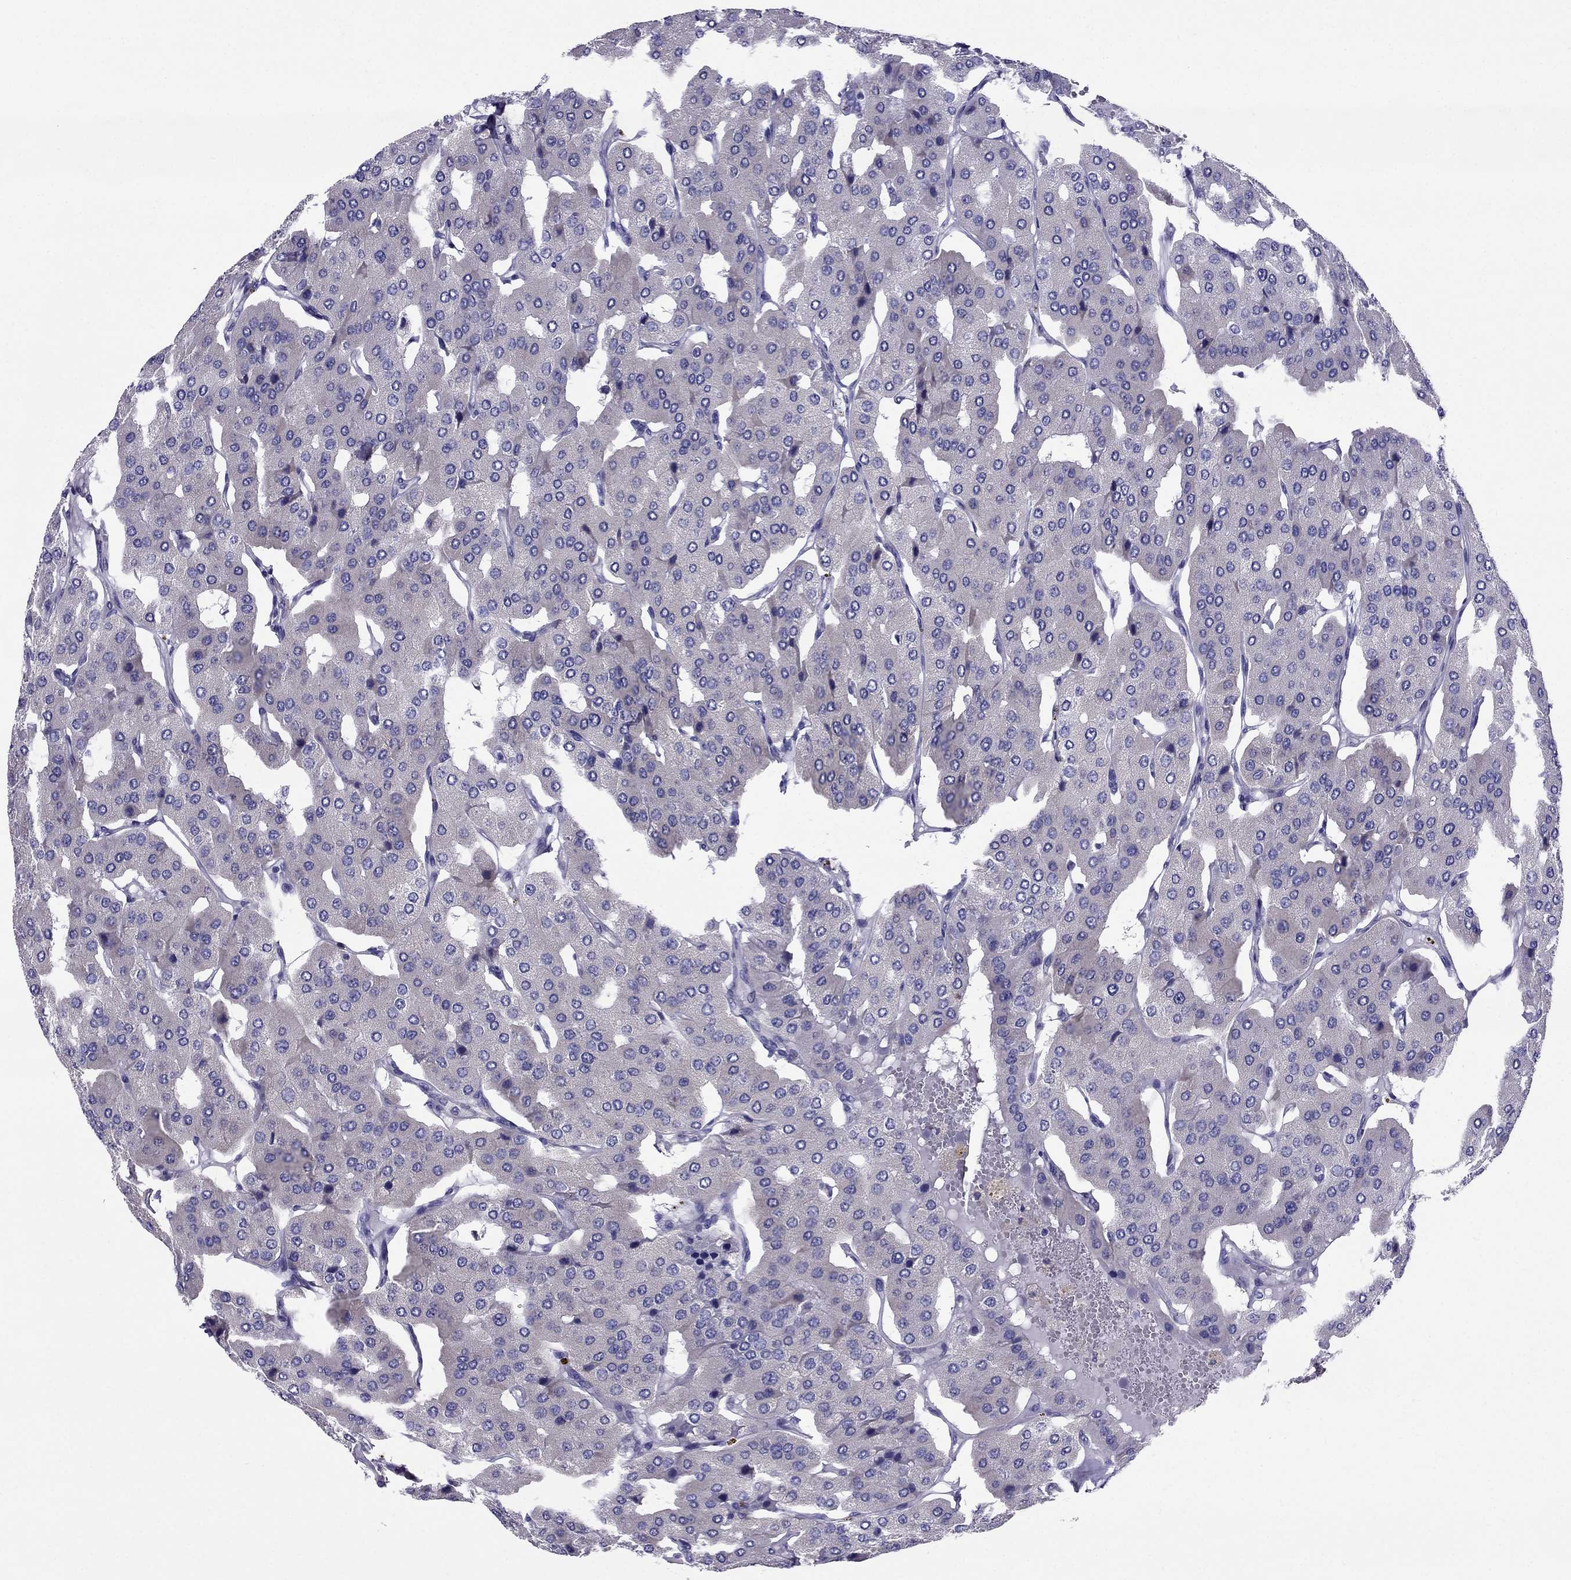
{"staining": {"intensity": "negative", "quantity": "none", "location": "none"}, "tissue": "parathyroid gland", "cell_type": "Glandular cells", "image_type": "normal", "snomed": [{"axis": "morphology", "description": "Normal tissue, NOS"}, {"axis": "morphology", "description": "Adenoma, NOS"}, {"axis": "topography", "description": "Parathyroid gland"}], "caption": "This is an immunohistochemistry (IHC) micrograph of unremarkable parathyroid gland. There is no staining in glandular cells.", "gene": "GPR50", "patient": {"sex": "female", "age": 86}}